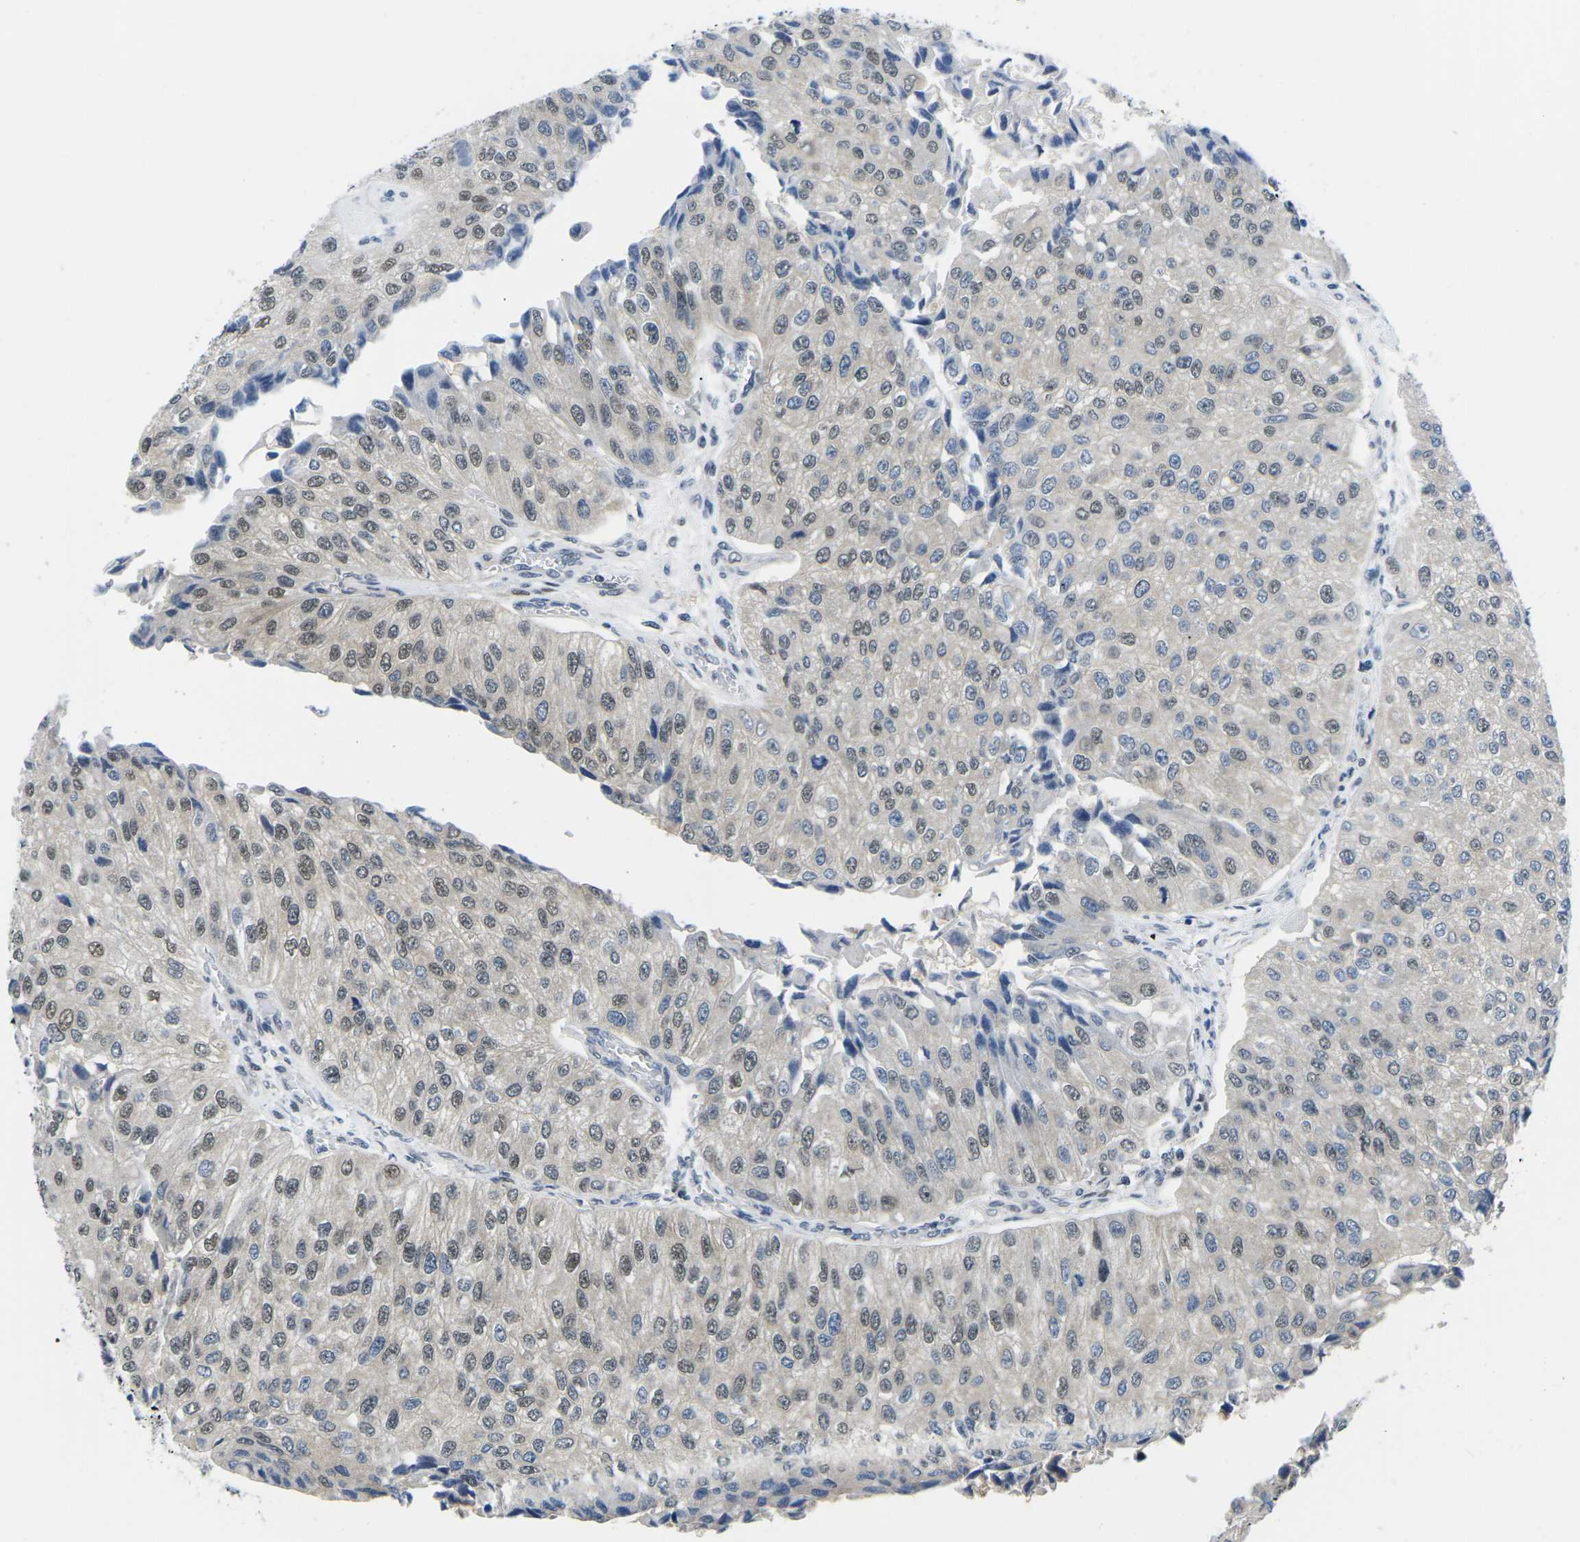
{"staining": {"intensity": "moderate", "quantity": "<25%", "location": "nuclear"}, "tissue": "urothelial cancer", "cell_type": "Tumor cells", "image_type": "cancer", "snomed": [{"axis": "morphology", "description": "Urothelial carcinoma, High grade"}, {"axis": "topography", "description": "Kidney"}, {"axis": "topography", "description": "Urinary bladder"}], "caption": "DAB immunohistochemical staining of human urothelial carcinoma (high-grade) reveals moderate nuclear protein positivity in approximately <25% of tumor cells.", "gene": "UBA7", "patient": {"sex": "male", "age": 77}}